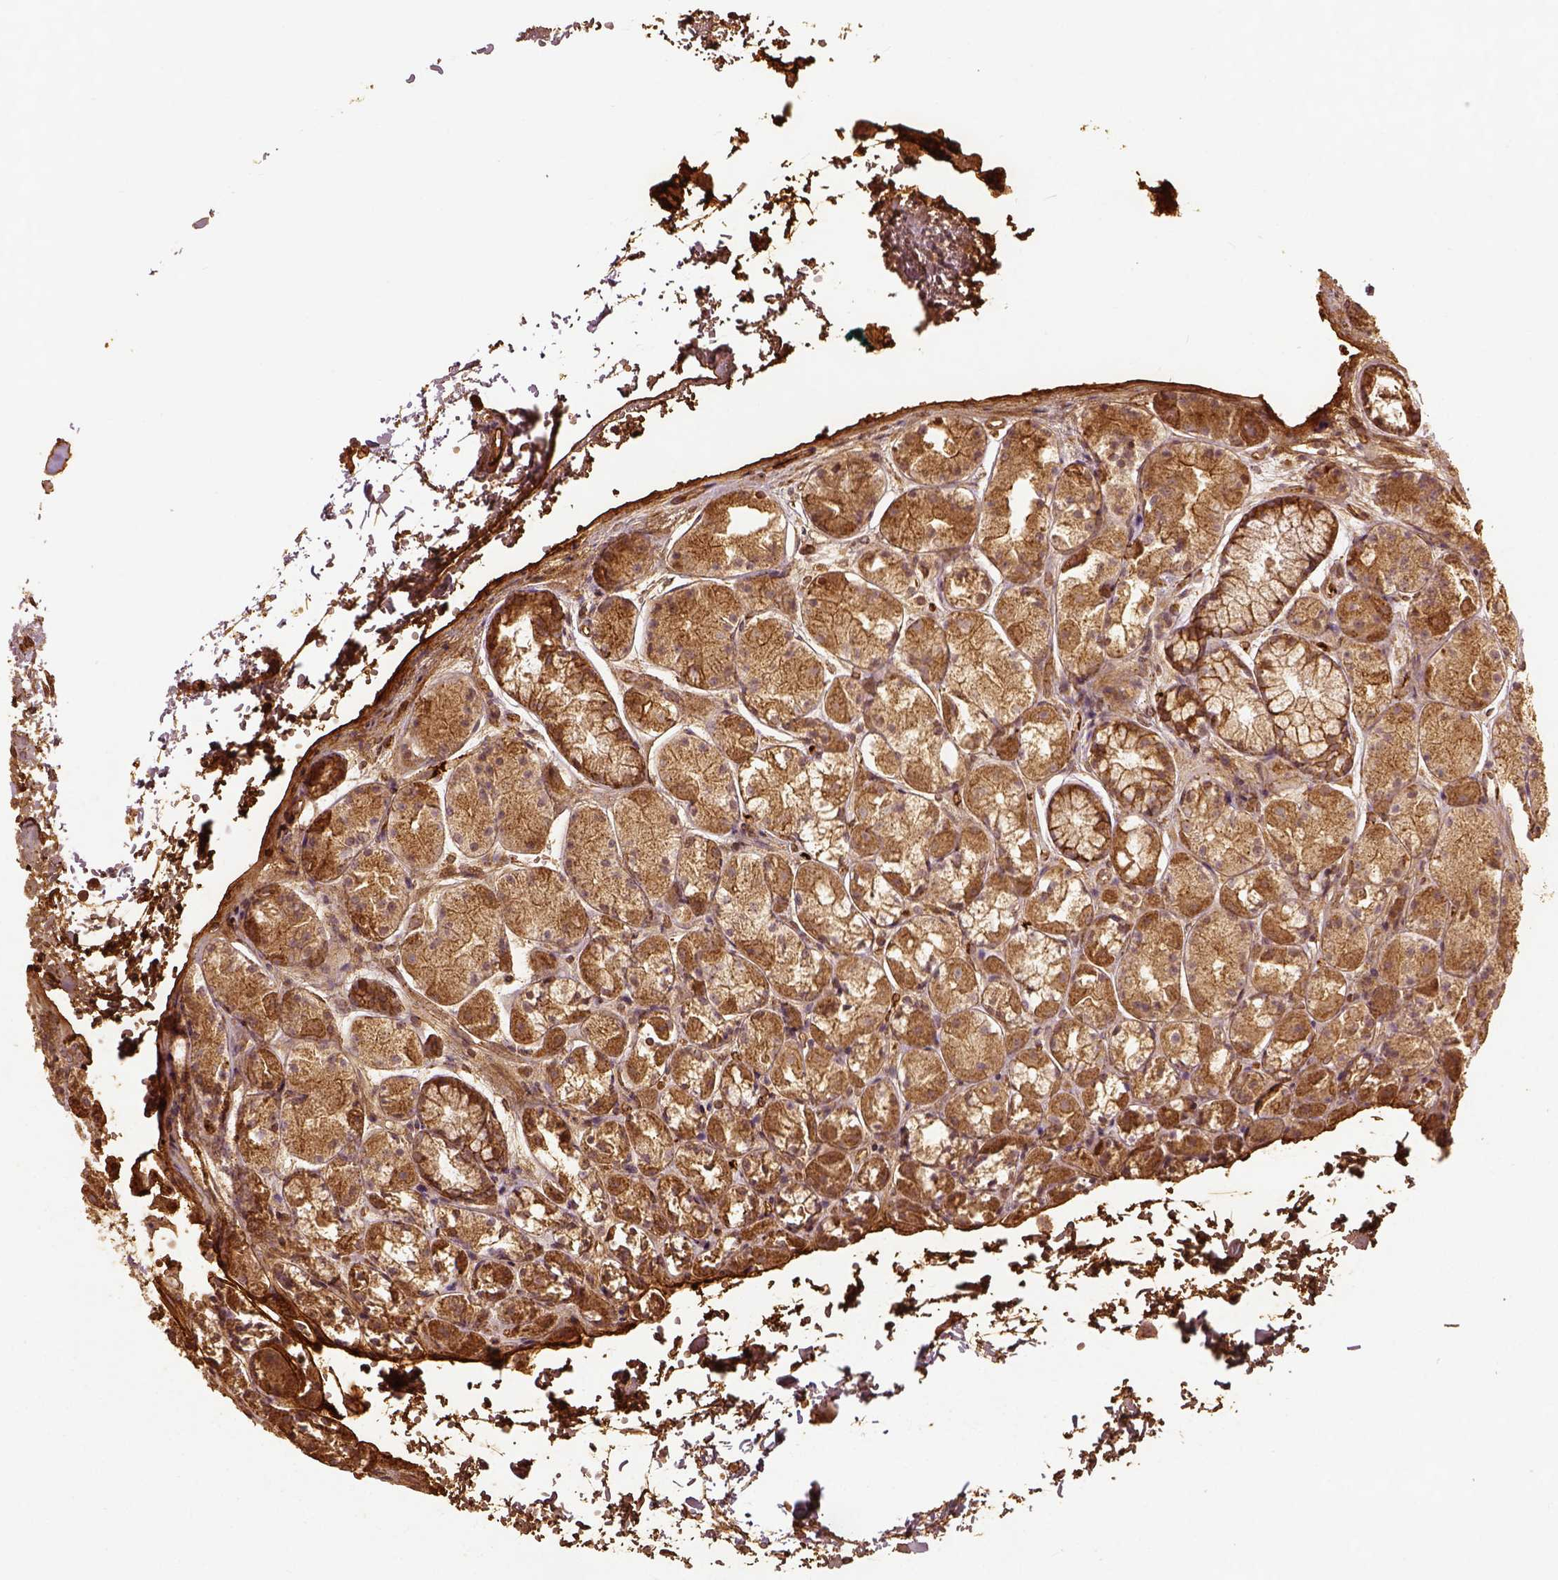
{"staining": {"intensity": "moderate", "quantity": ">75%", "location": "cytoplasmic/membranous"}, "tissue": "stomach", "cell_type": "Glandular cells", "image_type": "normal", "snomed": [{"axis": "morphology", "description": "Normal tissue, NOS"}, {"axis": "topography", "description": "Stomach"}], "caption": "Immunohistochemical staining of normal stomach demonstrates medium levels of moderate cytoplasmic/membranous expression in approximately >75% of glandular cells.", "gene": "VEGFA", "patient": {"sex": "male", "age": 70}}